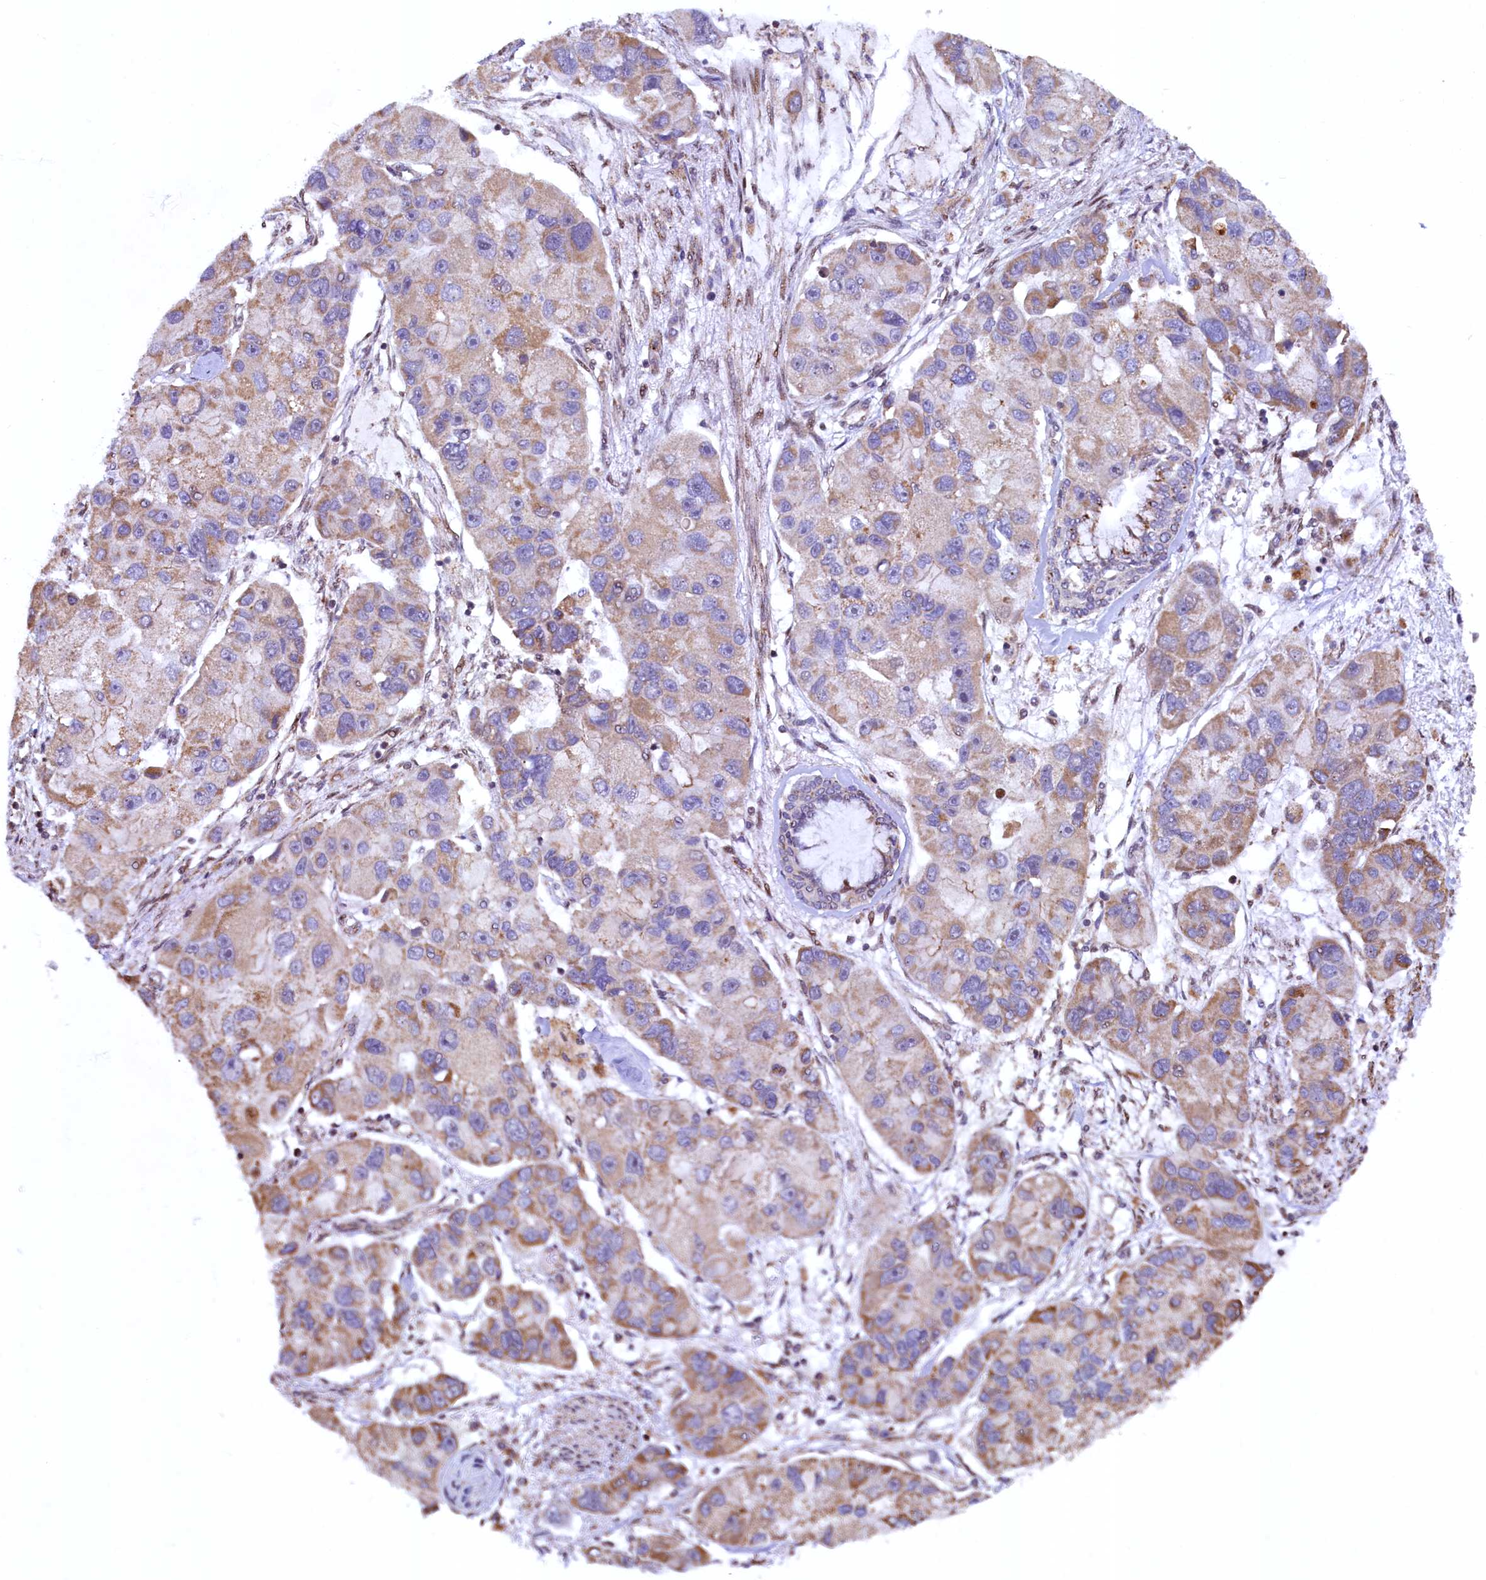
{"staining": {"intensity": "moderate", "quantity": "25%-75%", "location": "cytoplasmic/membranous"}, "tissue": "lung cancer", "cell_type": "Tumor cells", "image_type": "cancer", "snomed": [{"axis": "morphology", "description": "Adenocarcinoma, NOS"}, {"axis": "topography", "description": "Lung"}], "caption": "Protein staining of lung cancer tissue demonstrates moderate cytoplasmic/membranous staining in about 25%-75% of tumor cells.", "gene": "ZNF577", "patient": {"sex": "female", "age": 54}}